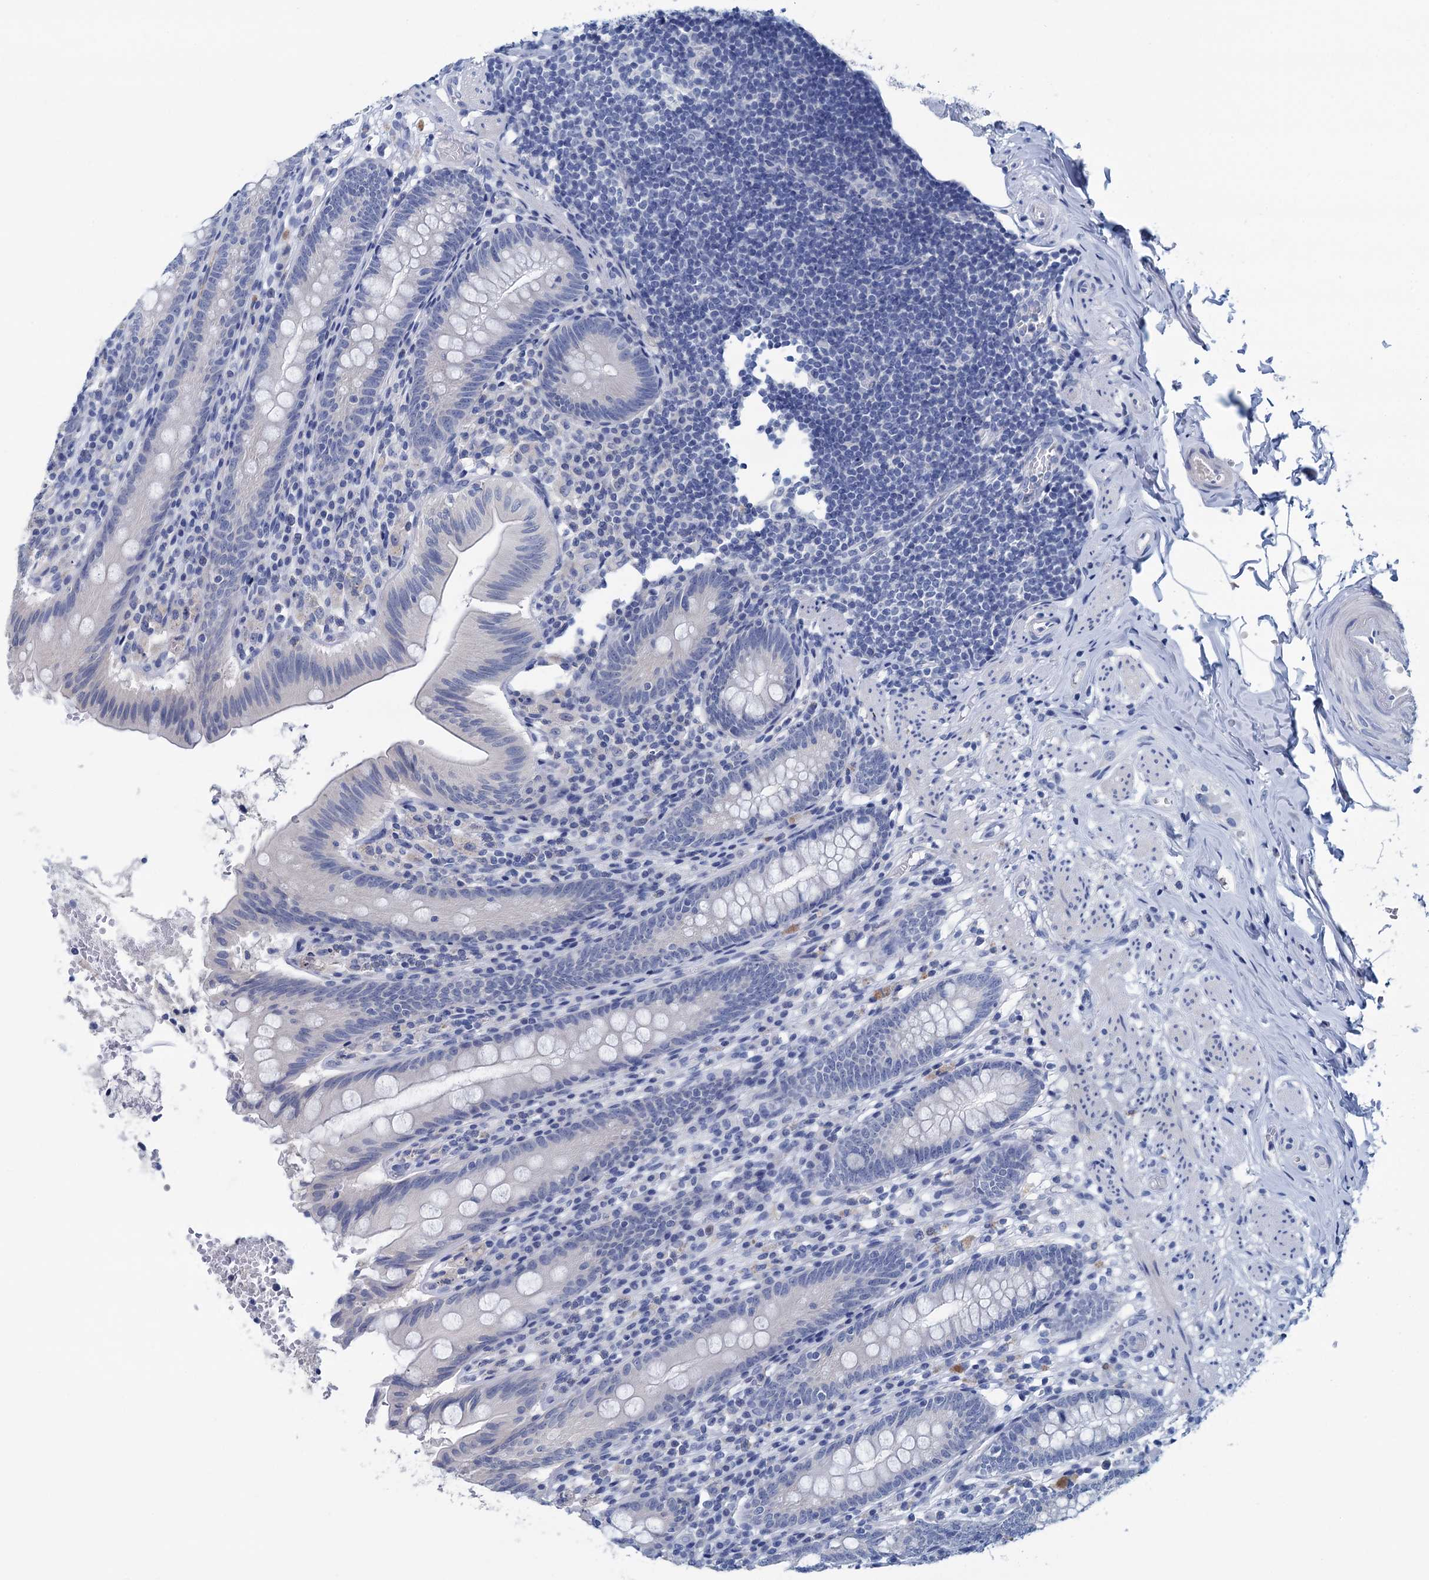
{"staining": {"intensity": "negative", "quantity": "none", "location": "none"}, "tissue": "appendix", "cell_type": "Glandular cells", "image_type": "normal", "snomed": [{"axis": "morphology", "description": "Normal tissue, NOS"}, {"axis": "topography", "description": "Appendix"}], "caption": "Appendix was stained to show a protein in brown. There is no significant positivity in glandular cells.", "gene": "MYOZ3", "patient": {"sex": "male", "age": 55}}